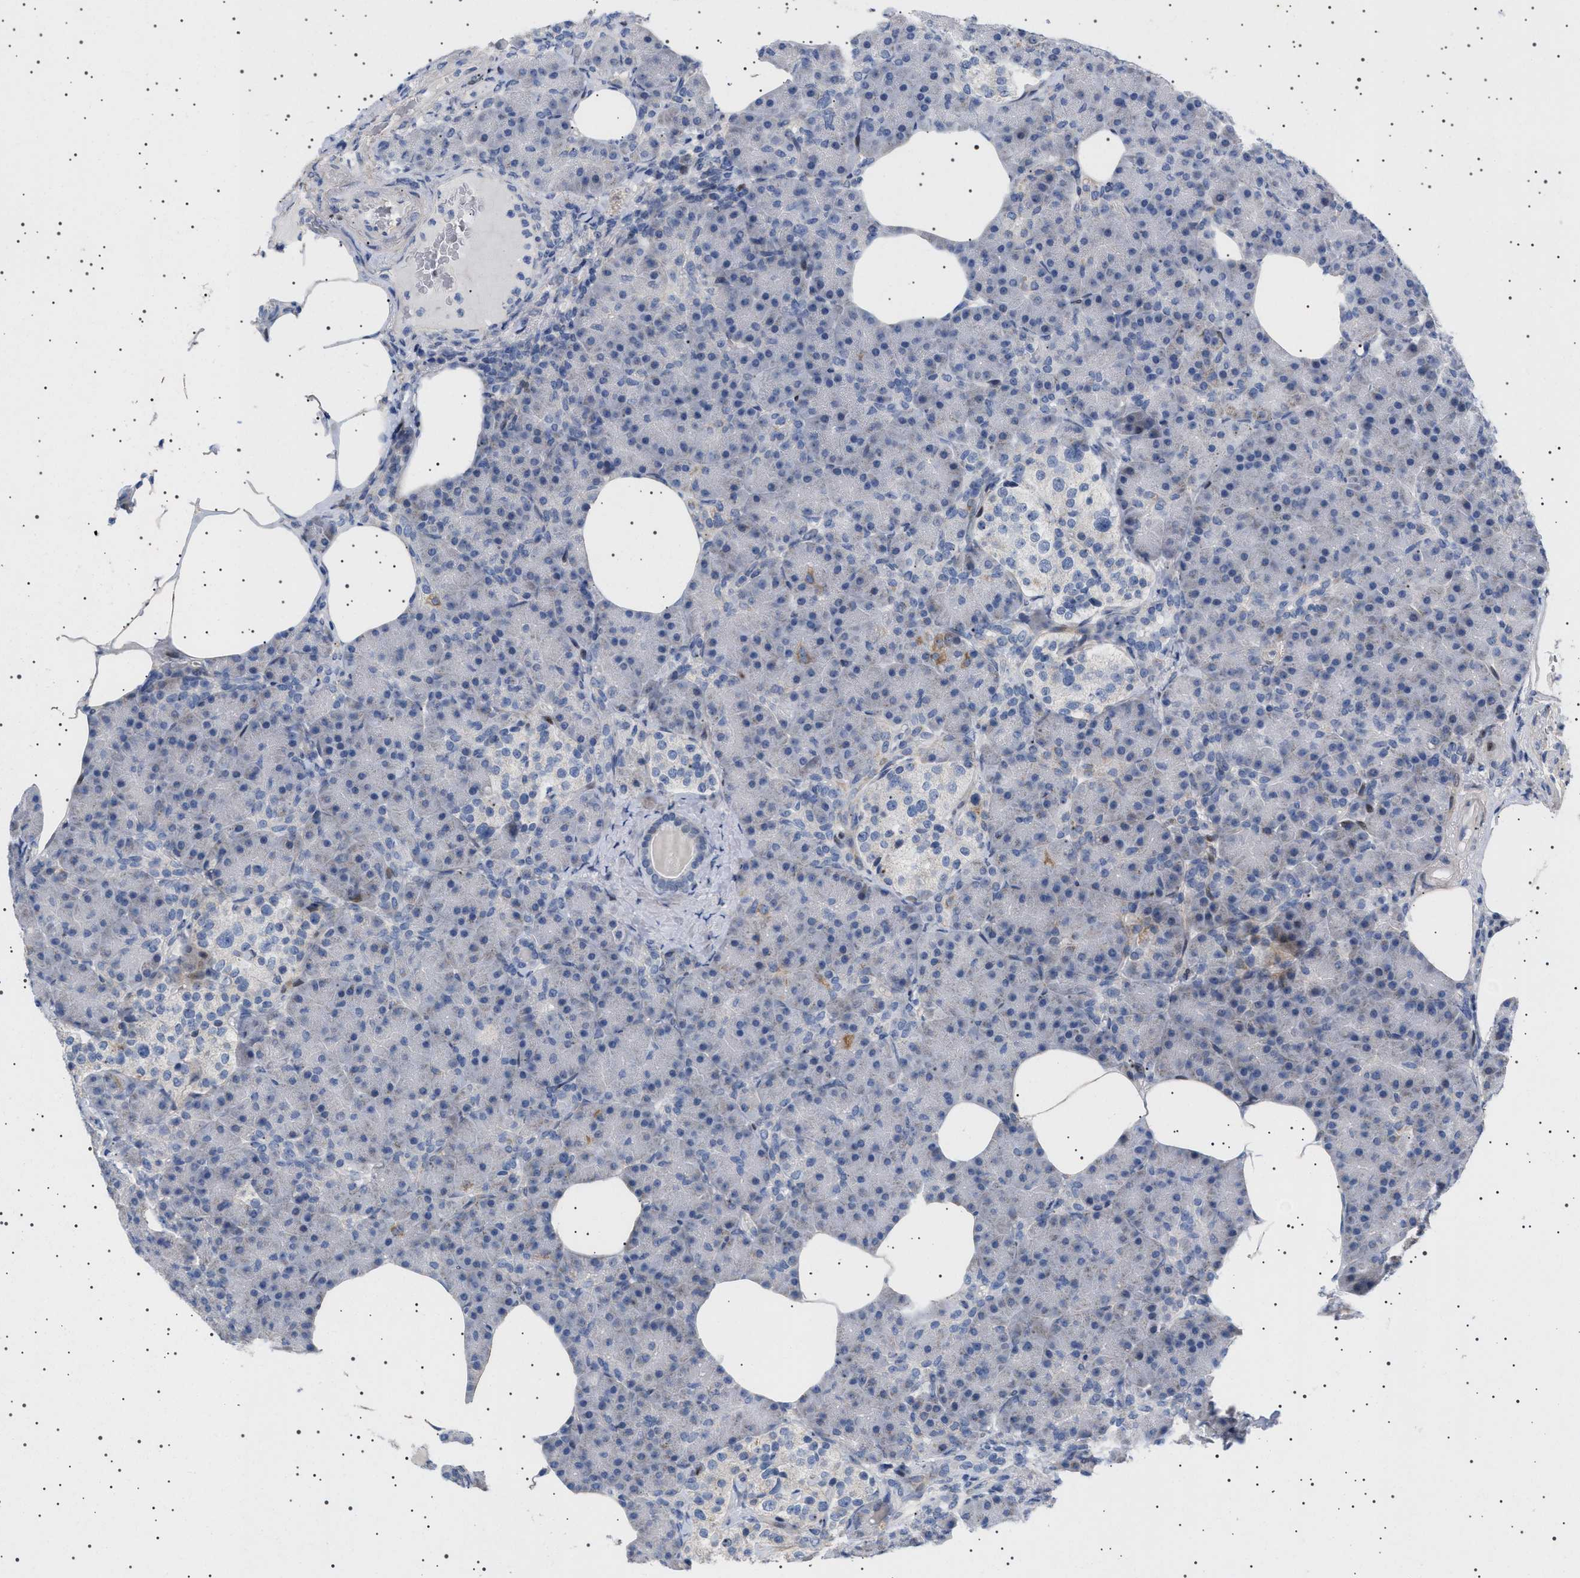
{"staining": {"intensity": "negative", "quantity": "none", "location": "none"}, "tissue": "pancreas", "cell_type": "Exocrine glandular cells", "image_type": "normal", "snomed": [{"axis": "morphology", "description": "Normal tissue, NOS"}, {"axis": "topography", "description": "Pancreas"}], "caption": "This is a histopathology image of IHC staining of unremarkable pancreas, which shows no positivity in exocrine glandular cells.", "gene": "HTR1A", "patient": {"sex": "female", "age": 70}}